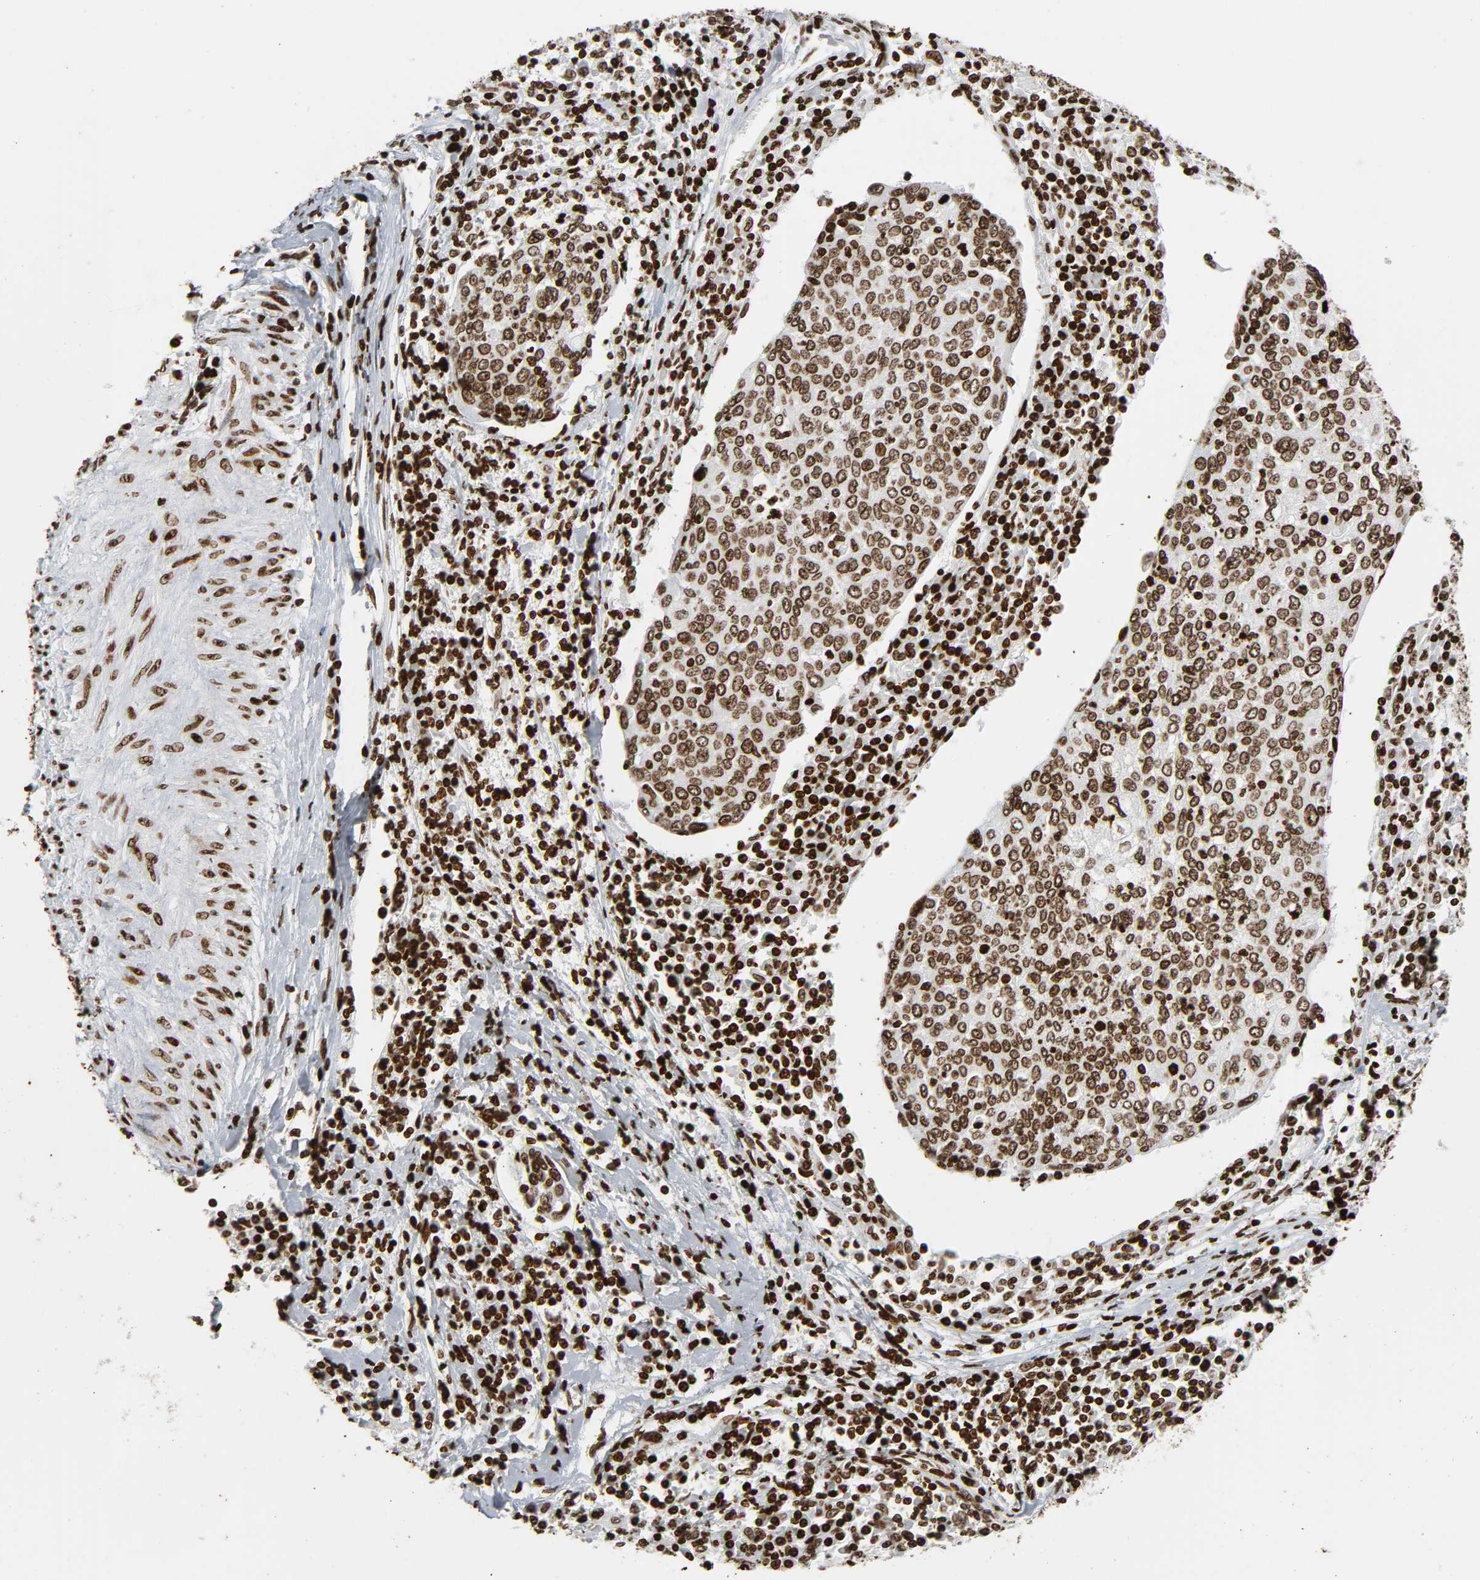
{"staining": {"intensity": "strong", "quantity": ">75%", "location": "nuclear"}, "tissue": "cervical cancer", "cell_type": "Tumor cells", "image_type": "cancer", "snomed": [{"axis": "morphology", "description": "Squamous cell carcinoma, NOS"}, {"axis": "topography", "description": "Cervix"}], "caption": "Cervical squamous cell carcinoma stained with immunohistochemistry displays strong nuclear staining in about >75% of tumor cells. (IHC, brightfield microscopy, high magnification).", "gene": "RXRA", "patient": {"sex": "female", "age": 40}}